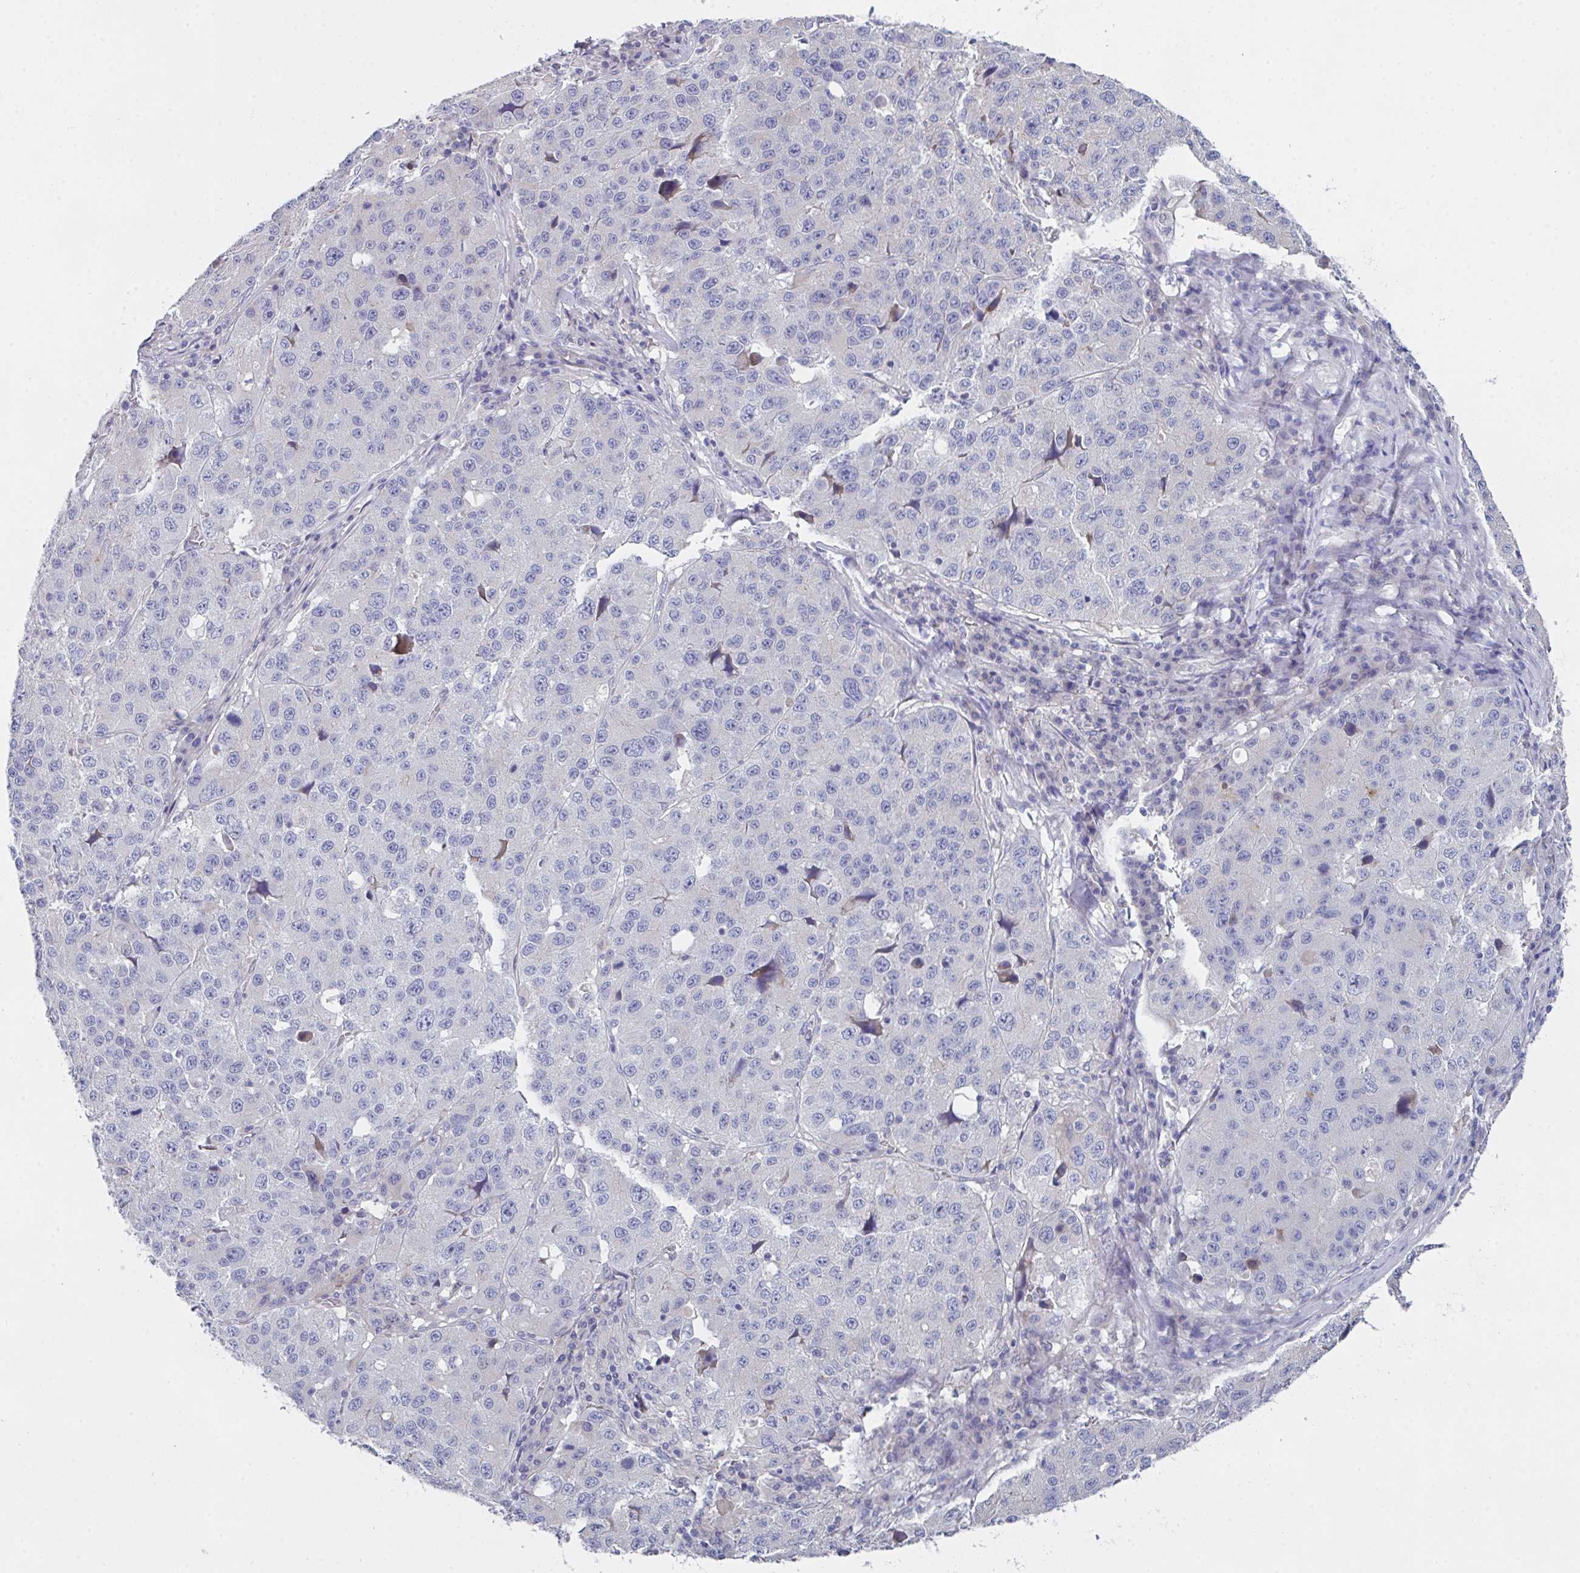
{"staining": {"intensity": "negative", "quantity": "none", "location": "none"}, "tissue": "stomach cancer", "cell_type": "Tumor cells", "image_type": "cancer", "snomed": [{"axis": "morphology", "description": "Adenocarcinoma, NOS"}, {"axis": "topography", "description": "Stomach"}], "caption": "Immunohistochemistry of human adenocarcinoma (stomach) displays no expression in tumor cells.", "gene": "FBXO47", "patient": {"sex": "male", "age": 71}}